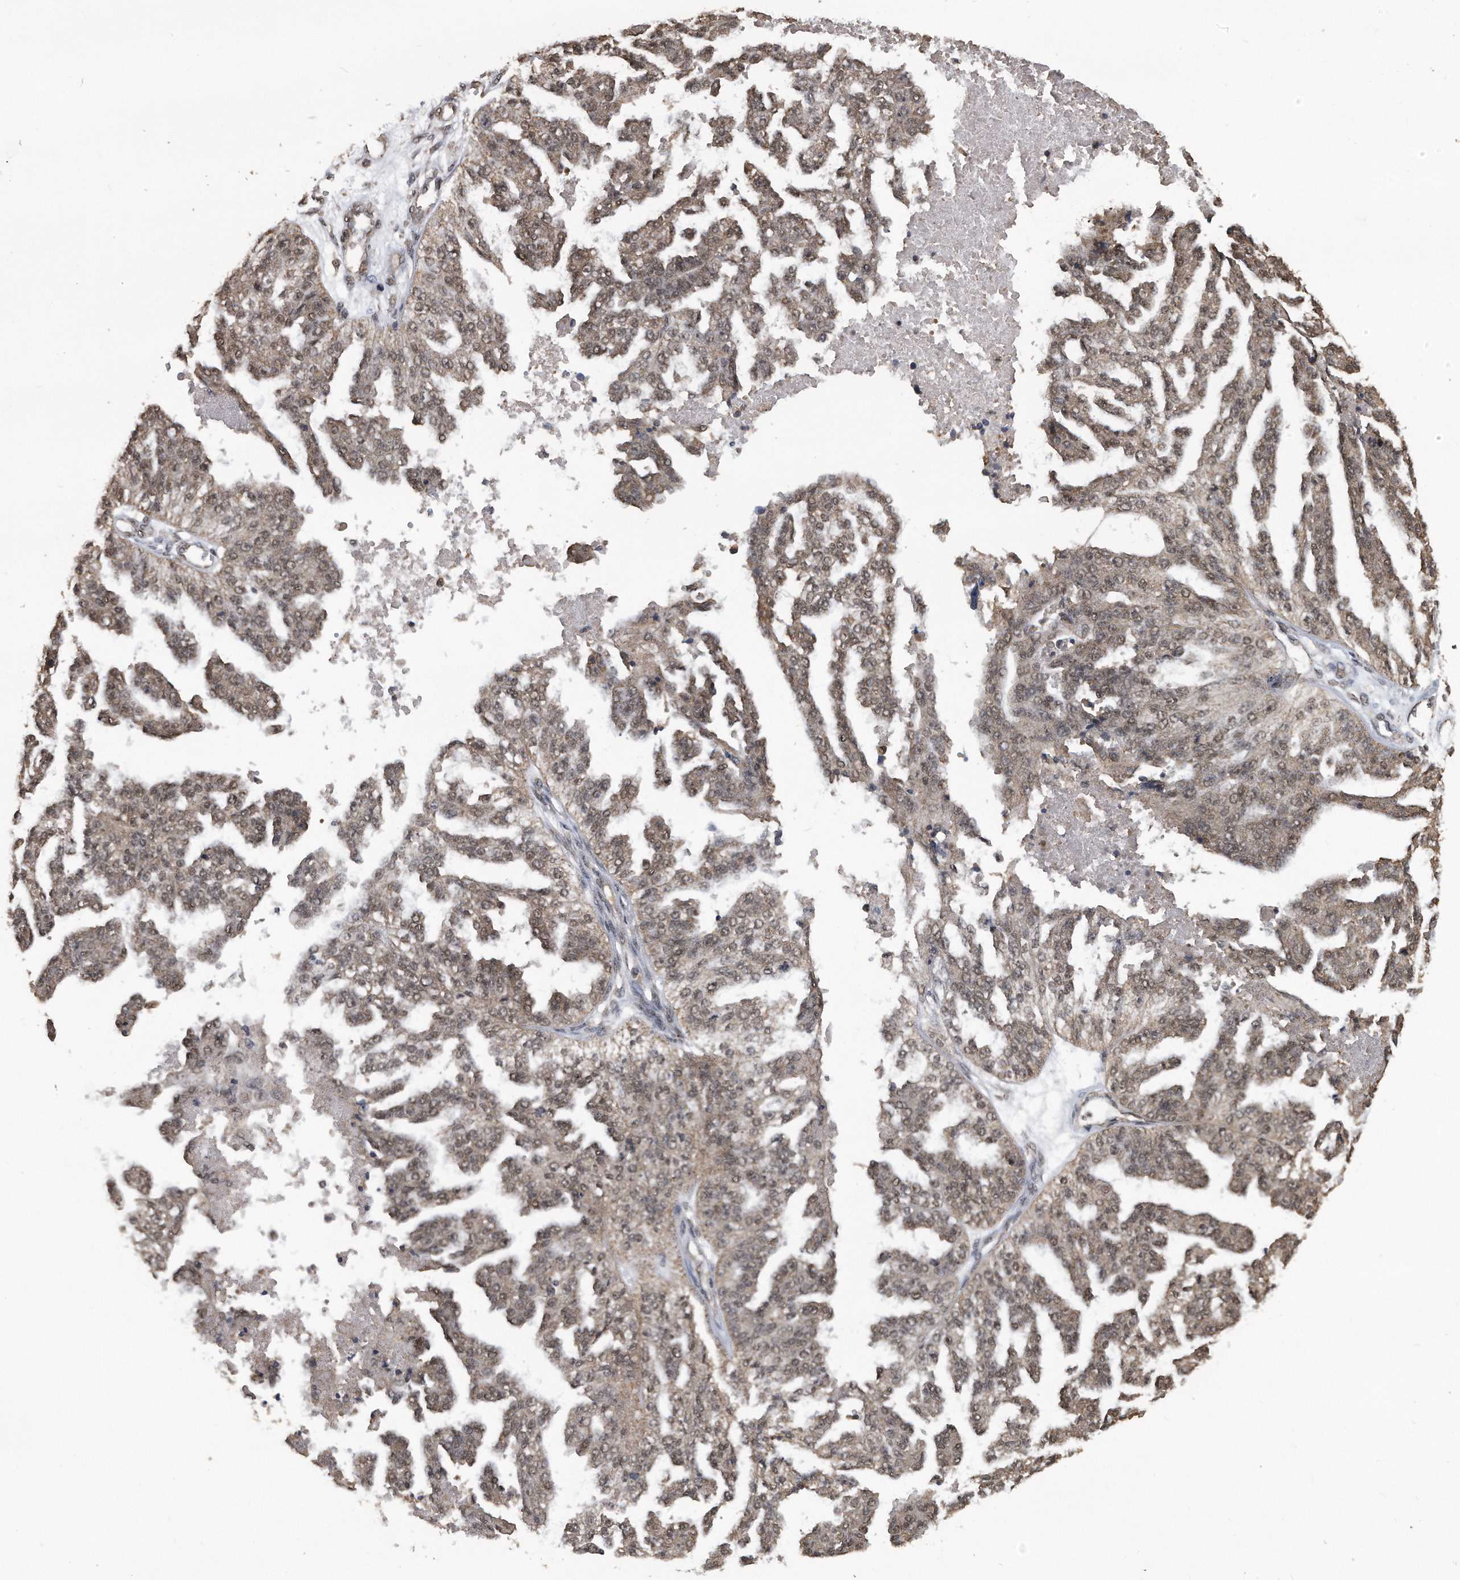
{"staining": {"intensity": "weak", "quantity": ">75%", "location": "cytoplasmic/membranous,nuclear"}, "tissue": "ovarian cancer", "cell_type": "Tumor cells", "image_type": "cancer", "snomed": [{"axis": "morphology", "description": "Cystadenocarcinoma, serous, NOS"}, {"axis": "topography", "description": "Ovary"}], "caption": "Immunohistochemistry micrograph of ovarian cancer stained for a protein (brown), which exhibits low levels of weak cytoplasmic/membranous and nuclear positivity in about >75% of tumor cells.", "gene": "CRYZL1", "patient": {"sex": "female", "age": 58}}